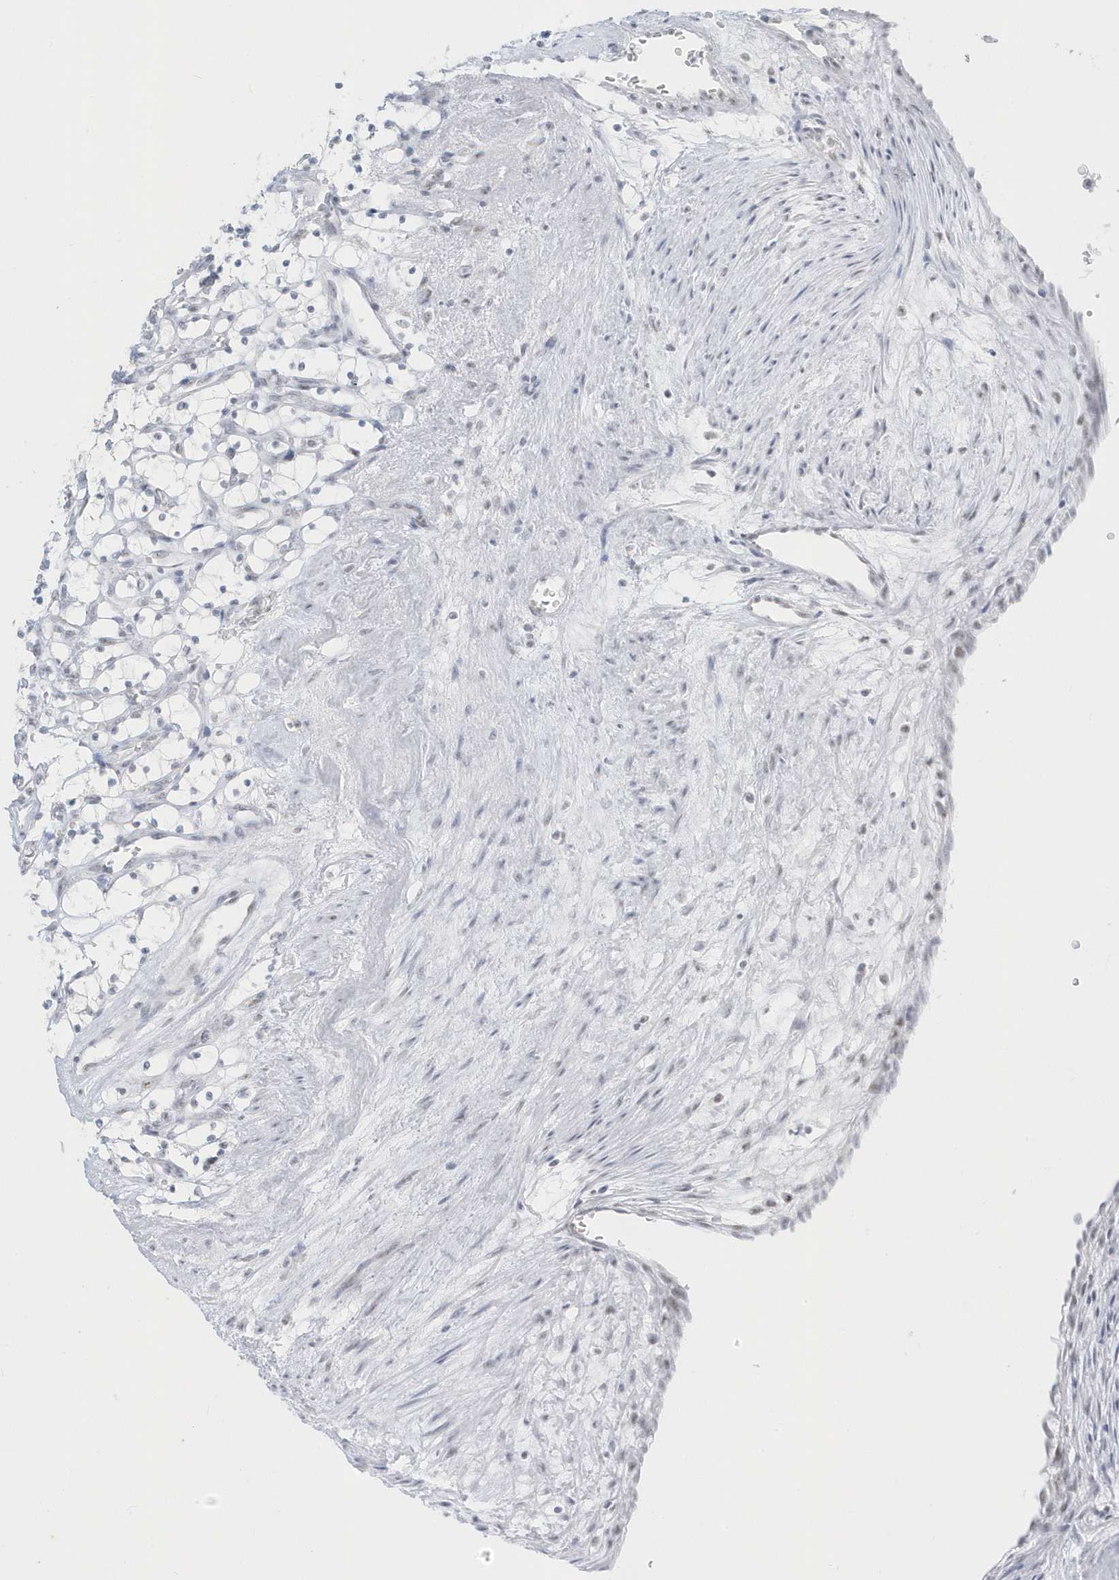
{"staining": {"intensity": "negative", "quantity": "none", "location": "none"}, "tissue": "renal cancer", "cell_type": "Tumor cells", "image_type": "cancer", "snomed": [{"axis": "morphology", "description": "Adenocarcinoma, NOS"}, {"axis": "topography", "description": "Kidney"}], "caption": "Tumor cells show no significant positivity in renal adenocarcinoma. (DAB (3,3'-diaminobenzidine) immunohistochemistry visualized using brightfield microscopy, high magnification).", "gene": "PLEKHN1", "patient": {"sex": "female", "age": 69}}